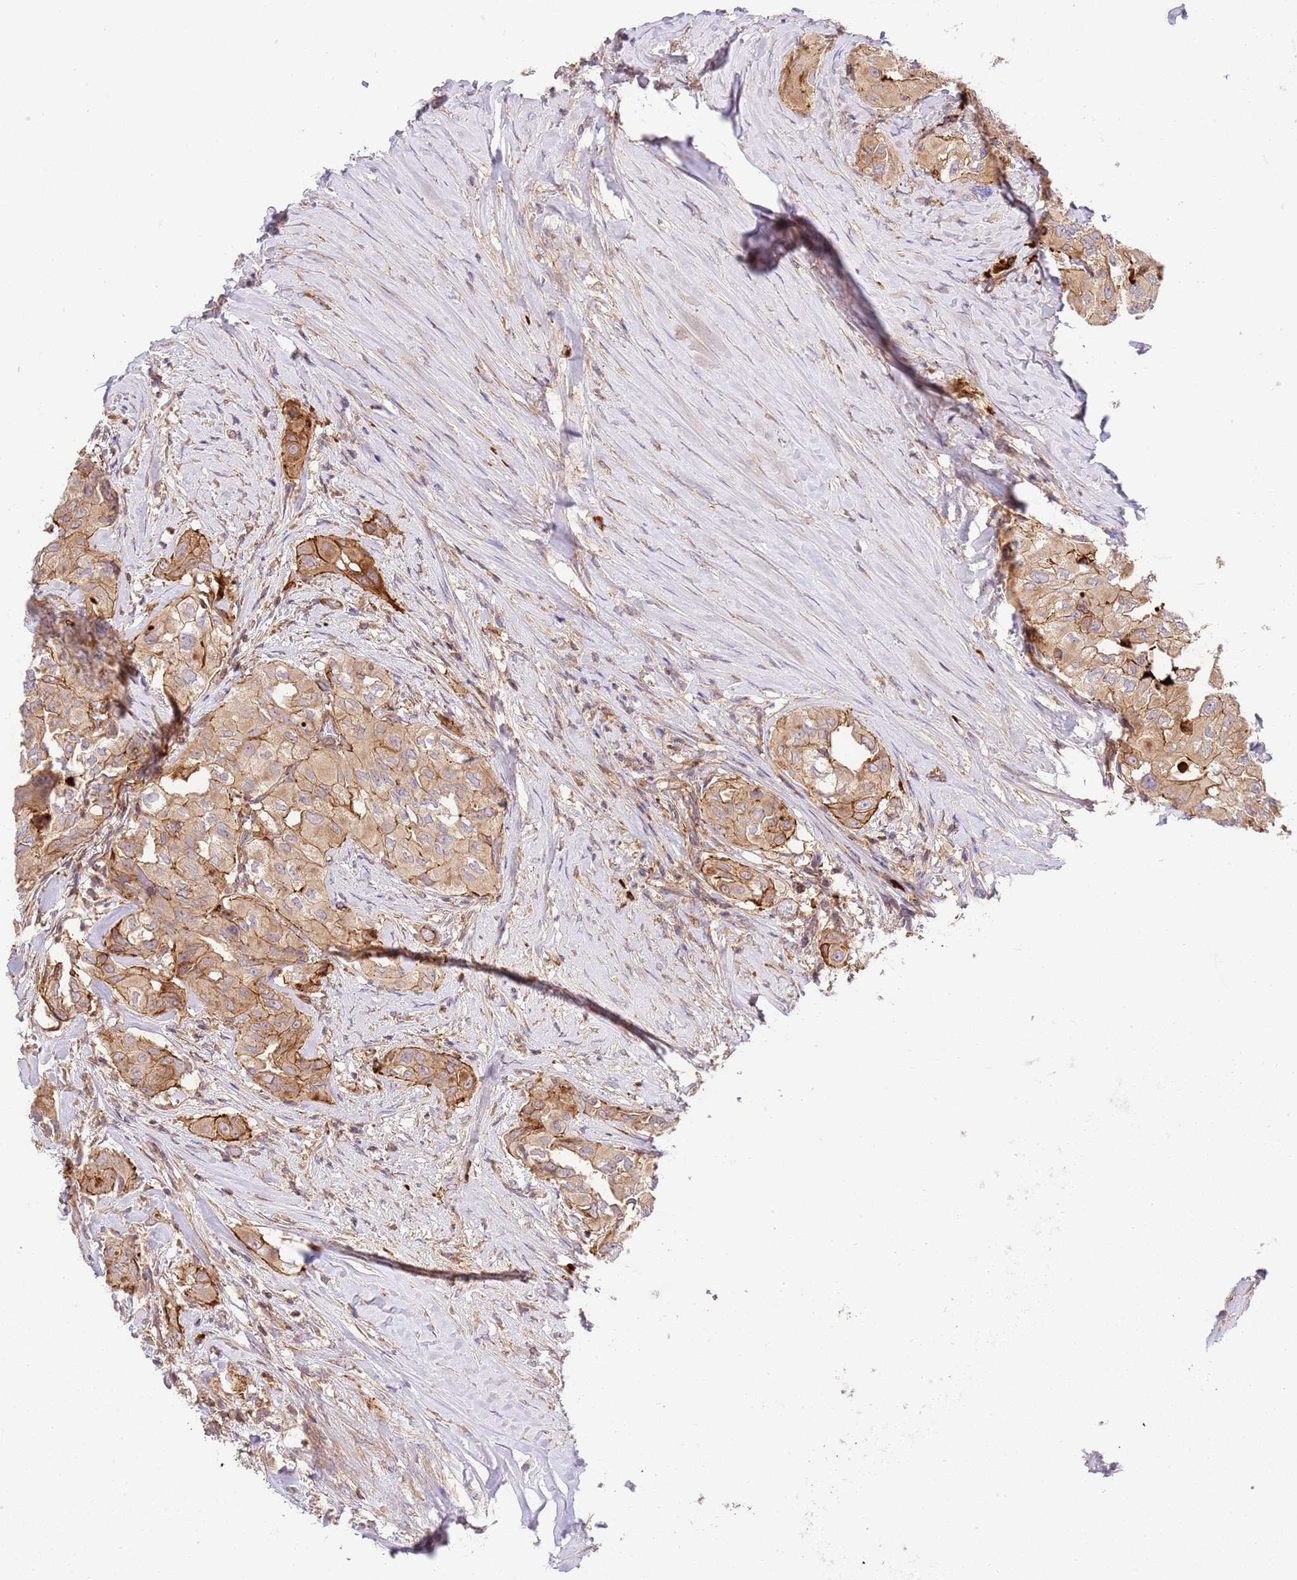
{"staining": {"intensity": "moderate", "quantity": ">75%", "location": "cytoplasmic/membranous"}, "tissue": "thyroid cancer", "cell_type": "Tumor cells", "image_type": "cancer", "snomed": [{"axis": "morphology", "description": "Papillary adenocarcinoma, NOS"}, {"axis": "topography", "description": "Thyroid gland"}], "caption": "Immunohistochemistry of thyroid cancer demonstrates medium levels of moderate cytoplasmic/membranous expression in approximately >75% of tumor cells.", "gene": "EFCAB8", "patient": {"sex": "female", "age": 59}}